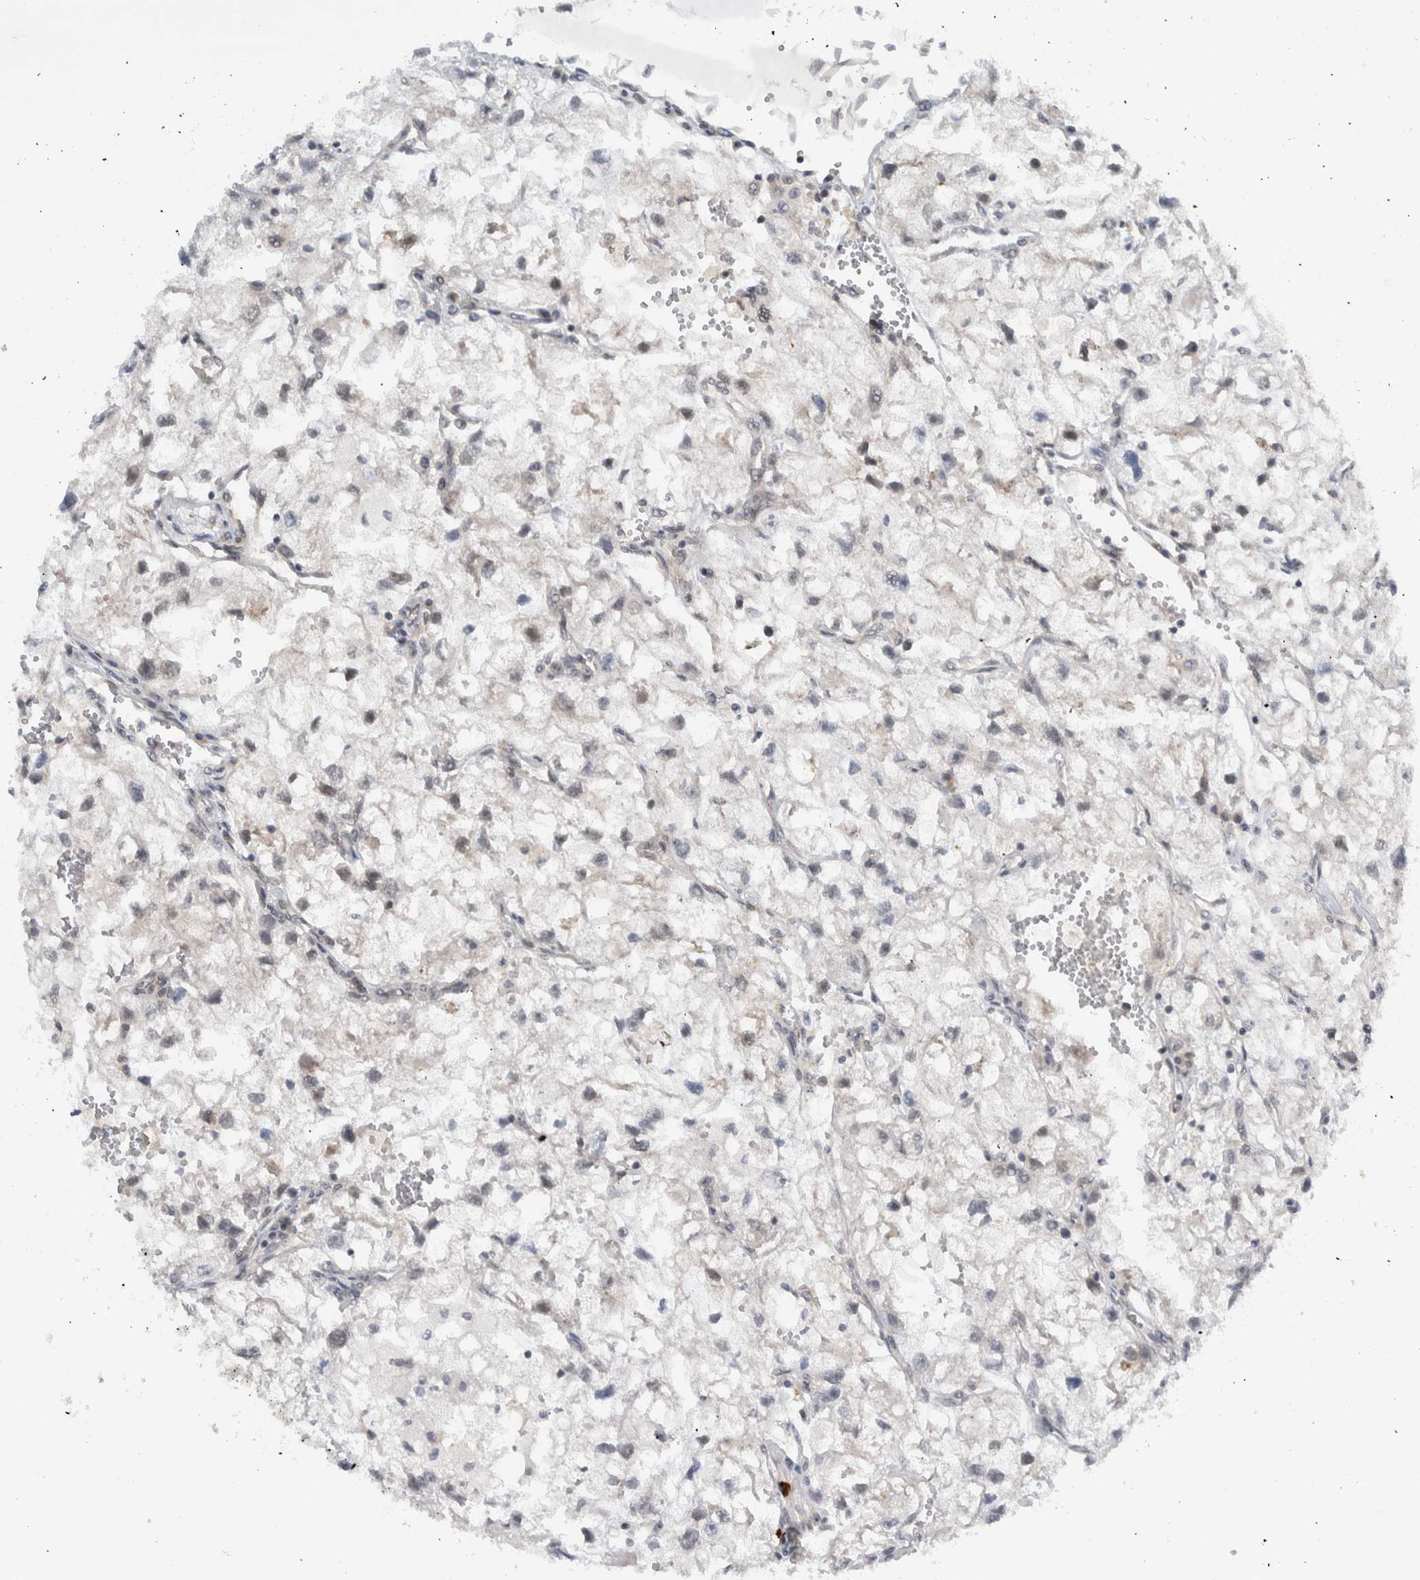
{"staining": {"intensity": "negative", "quantity": "none", "location": "none"}, "tissue": "renal cancer", "cell_type": "Tumor cells", "image_type": "cancer", "snomed": [{"axis": "morphology", "description": "Adenocarcinoma, NOS"}, {"axis": "topography", "description": "Kidney"}], "caption": "High power microscopy histopathology image of an IHC histopathology image of renal cancer (adenocarcinoma), revealing no significant staining in tumor cells.", "gene": "CCDC43", "patient": {"sex": "female", "age": 70}}